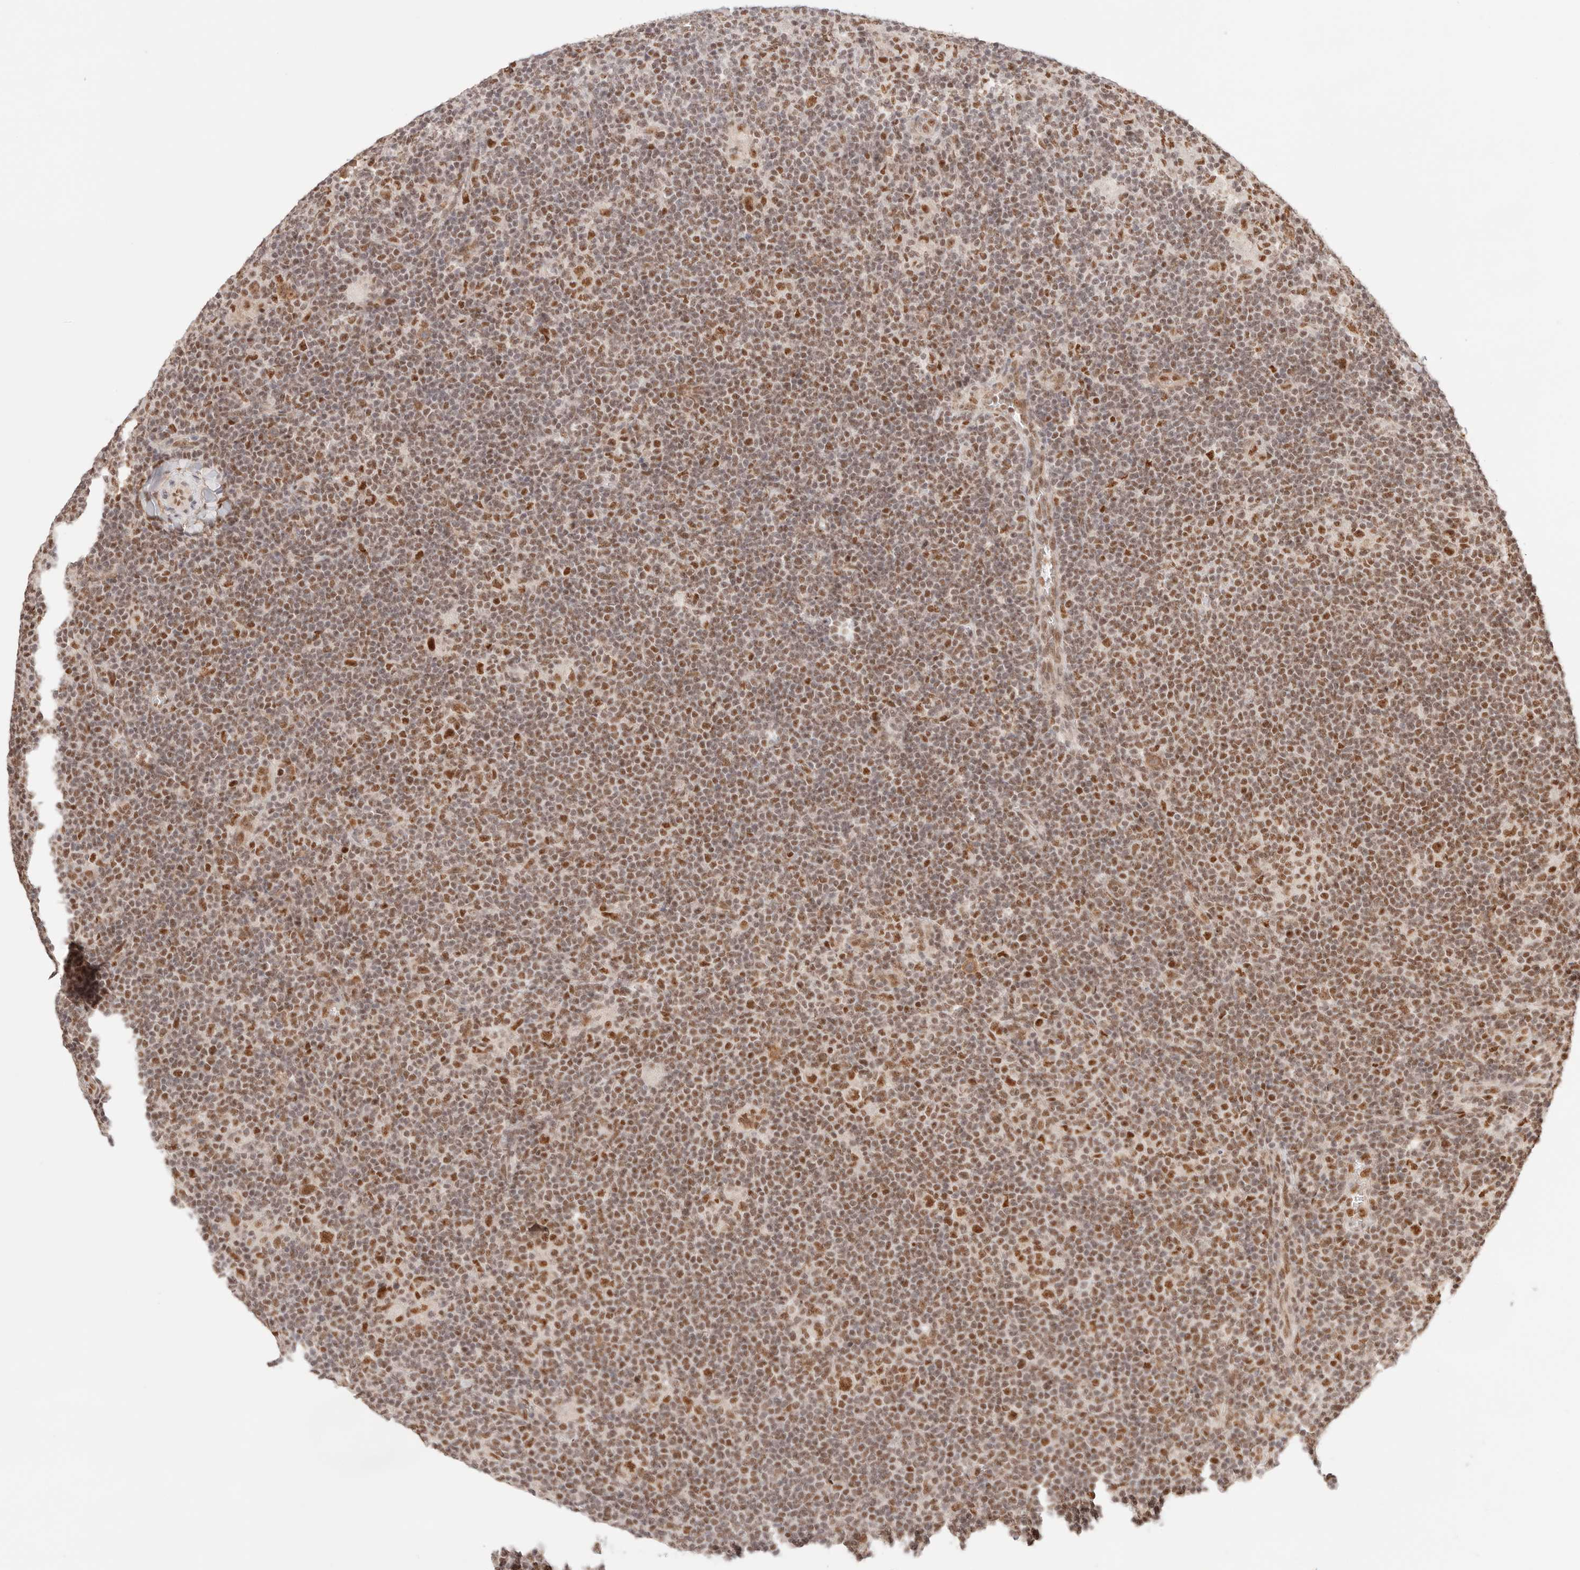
{"staining": {"intensity": "moderate", "quantity": ">75%", "location": "nuclear"}, "tissue": "lymphoma", "cell_type": "Tumor cells", "image_type": "cancer", "snomed": [{"axis": "morphology", "description": "Hodgkin's disease, NOS"}, {"axis": "topography", "description": "Lymph node"}], "caption": "Immunohistochemistry (IHC) histopathology image of human Hodgkin's disease stained for a protein (brown), which displays medium levels of moderate nuclear expression in approximately >75% of tumor cells.", "gene": "GTF2E2", "patient": {"sex": "female", "age": 57}}